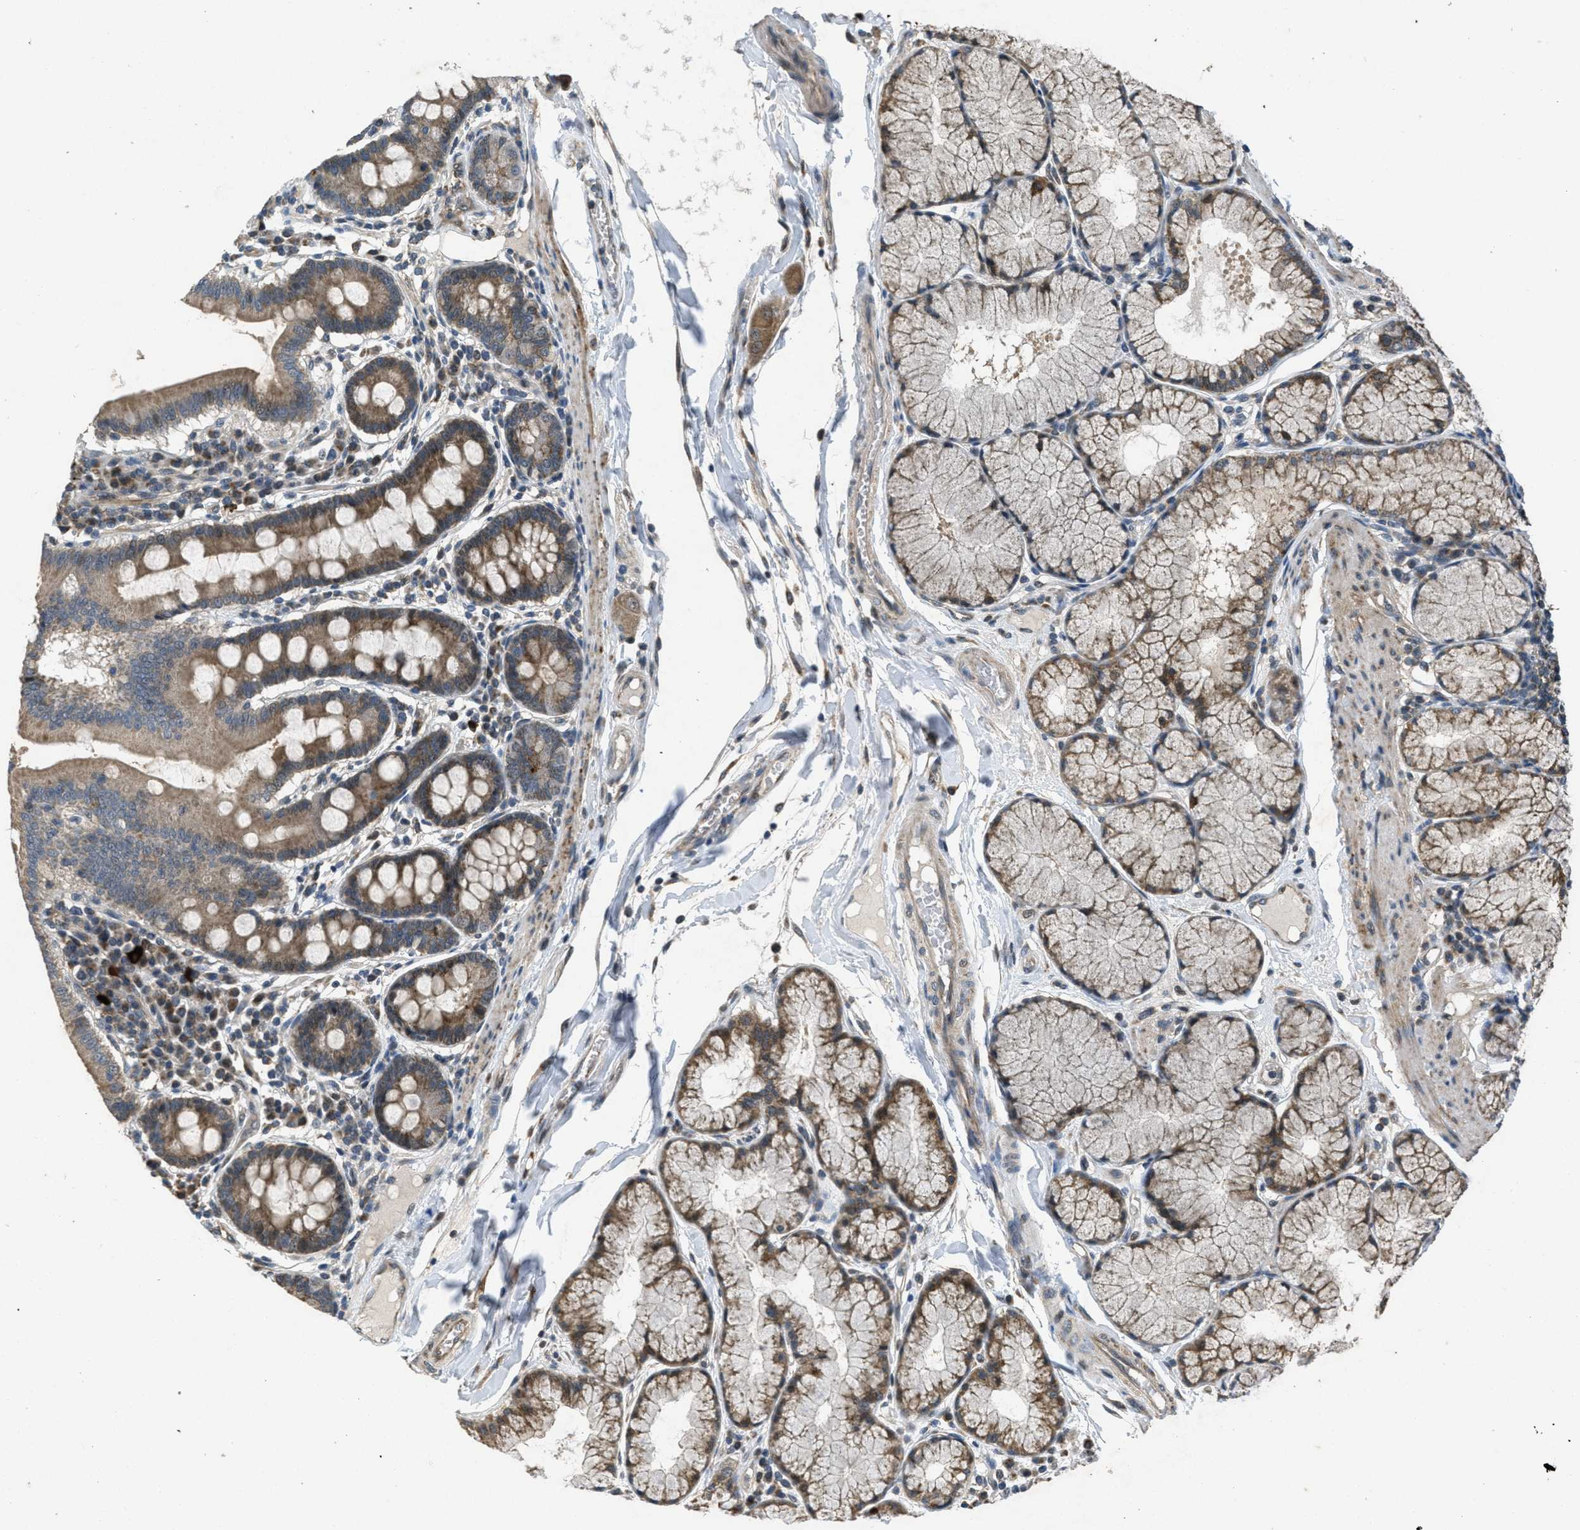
{"staining": {"intensity": "moderate", "quantity": ">75%", "location": "cytoplasmic/membranous"}, "tissue": "duodenum", "cell_type": "Glandular cells", "image_type": "normal", "snomed": [{"axis": "morphology", "description": "Normal tissue, NOS"}, {"axis": "topography", "description": "Duodenum"}], "caption": "Protein expression analysis of normal duodenum exhibits moderate cytoplasmic/membranous positivity in about >75% of glandular cells.", "gene": "PPP1R15A", "patient": {"sex": "male", "age": 50}}